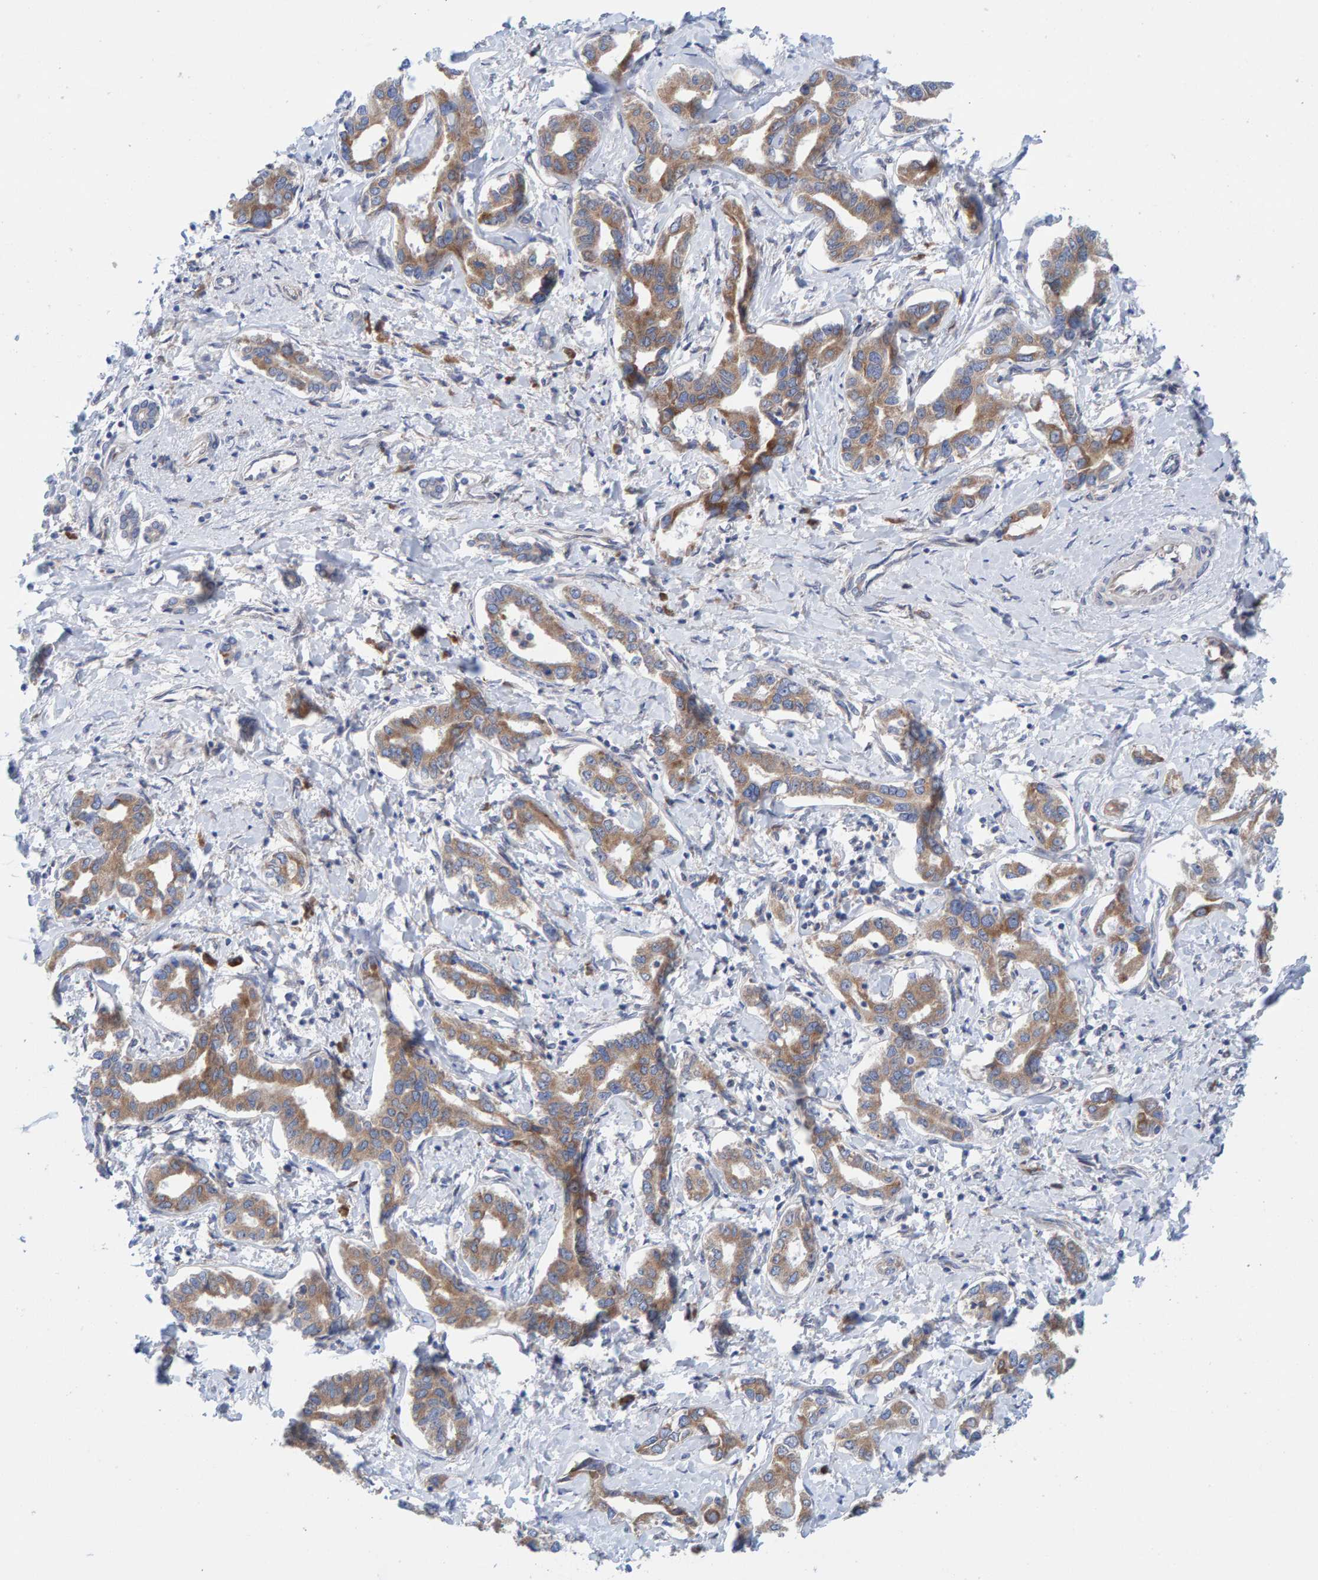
{"staining": {"intensity": "moderate", "quantity": ">75%", "location": "cytoplasmic/membranous"}, "tissue": "liver cancer", "cell_type": "Tumor cells", "image_type": "cancer", "snomed": [{"axis": "morphology", "description": "Cholangiocarcinoma"}, {"axis": "topography", "description": "Liver"}], "caption": "DAB immunohistochemical staining of human liver cancer (cholangiocarcinoma) reveals moderate cytoplasmic/membranous protein staining in about >75% of tumor cells. The protein of interest is stained brown, and the nuclei are stained in blue (DAB IHC with brightfield microscopy, high magnification).", "gene": "CDK5RAP3", "patient": {"sex": "male", "age": 59}}